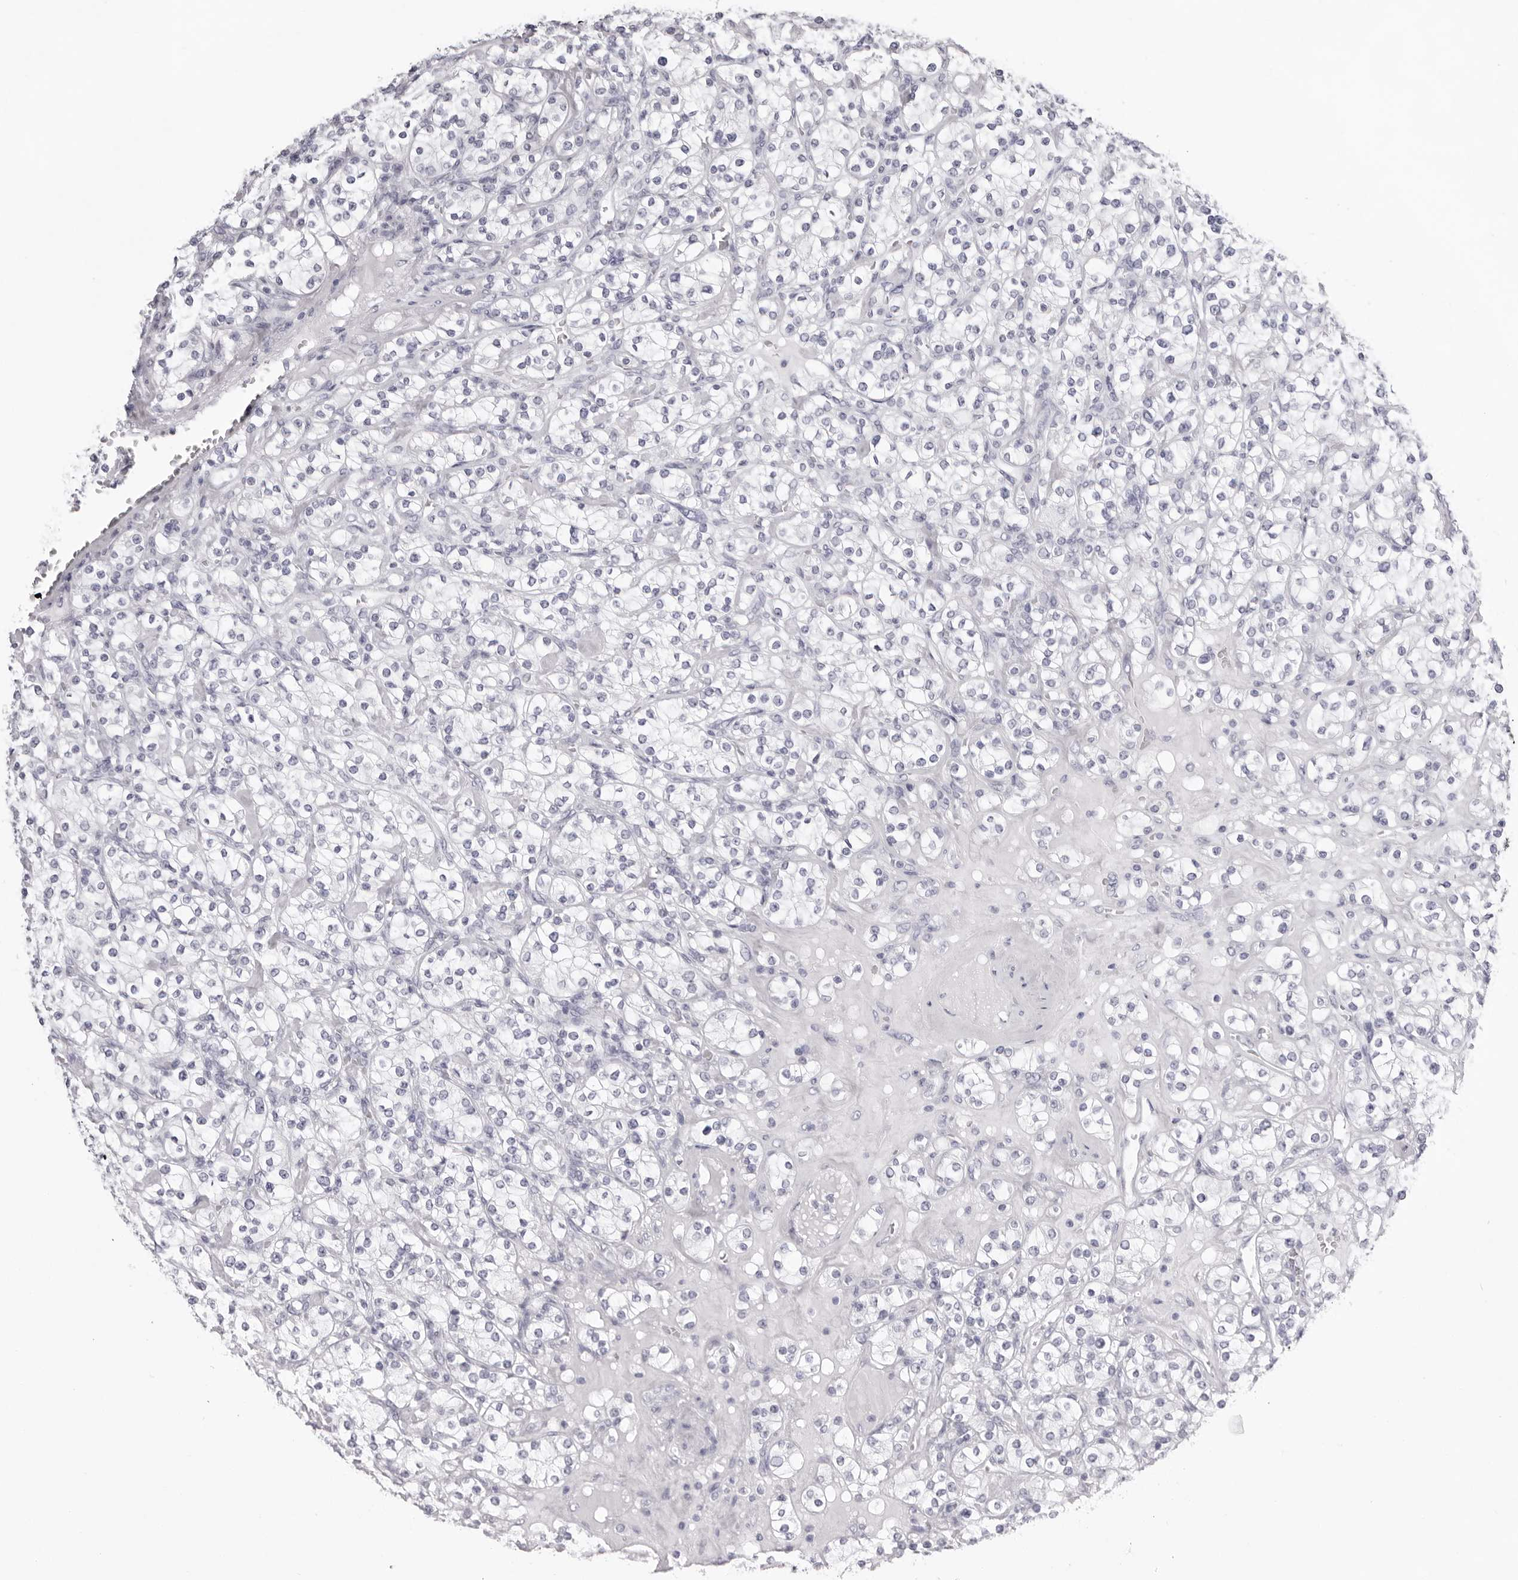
{"staining": {"intensity": "negative", "quantity": "none", "location": "none"}, "tissue": "renal cancer", "cell_type": "Tumor cells", "image_type": "cancer", "snomed": [{"axis": "morphology", "description": "Adenocarcinoma, NOS"}, {"axis": "topography", "description": "Kidney"}], "caption": "This is an immunohistochemistry (IHC) photomicrograph of renal cancer. There is no staining in tumor cells.", "gene": "TMOD4", "patient": {"sex": "male", "age": 77}}